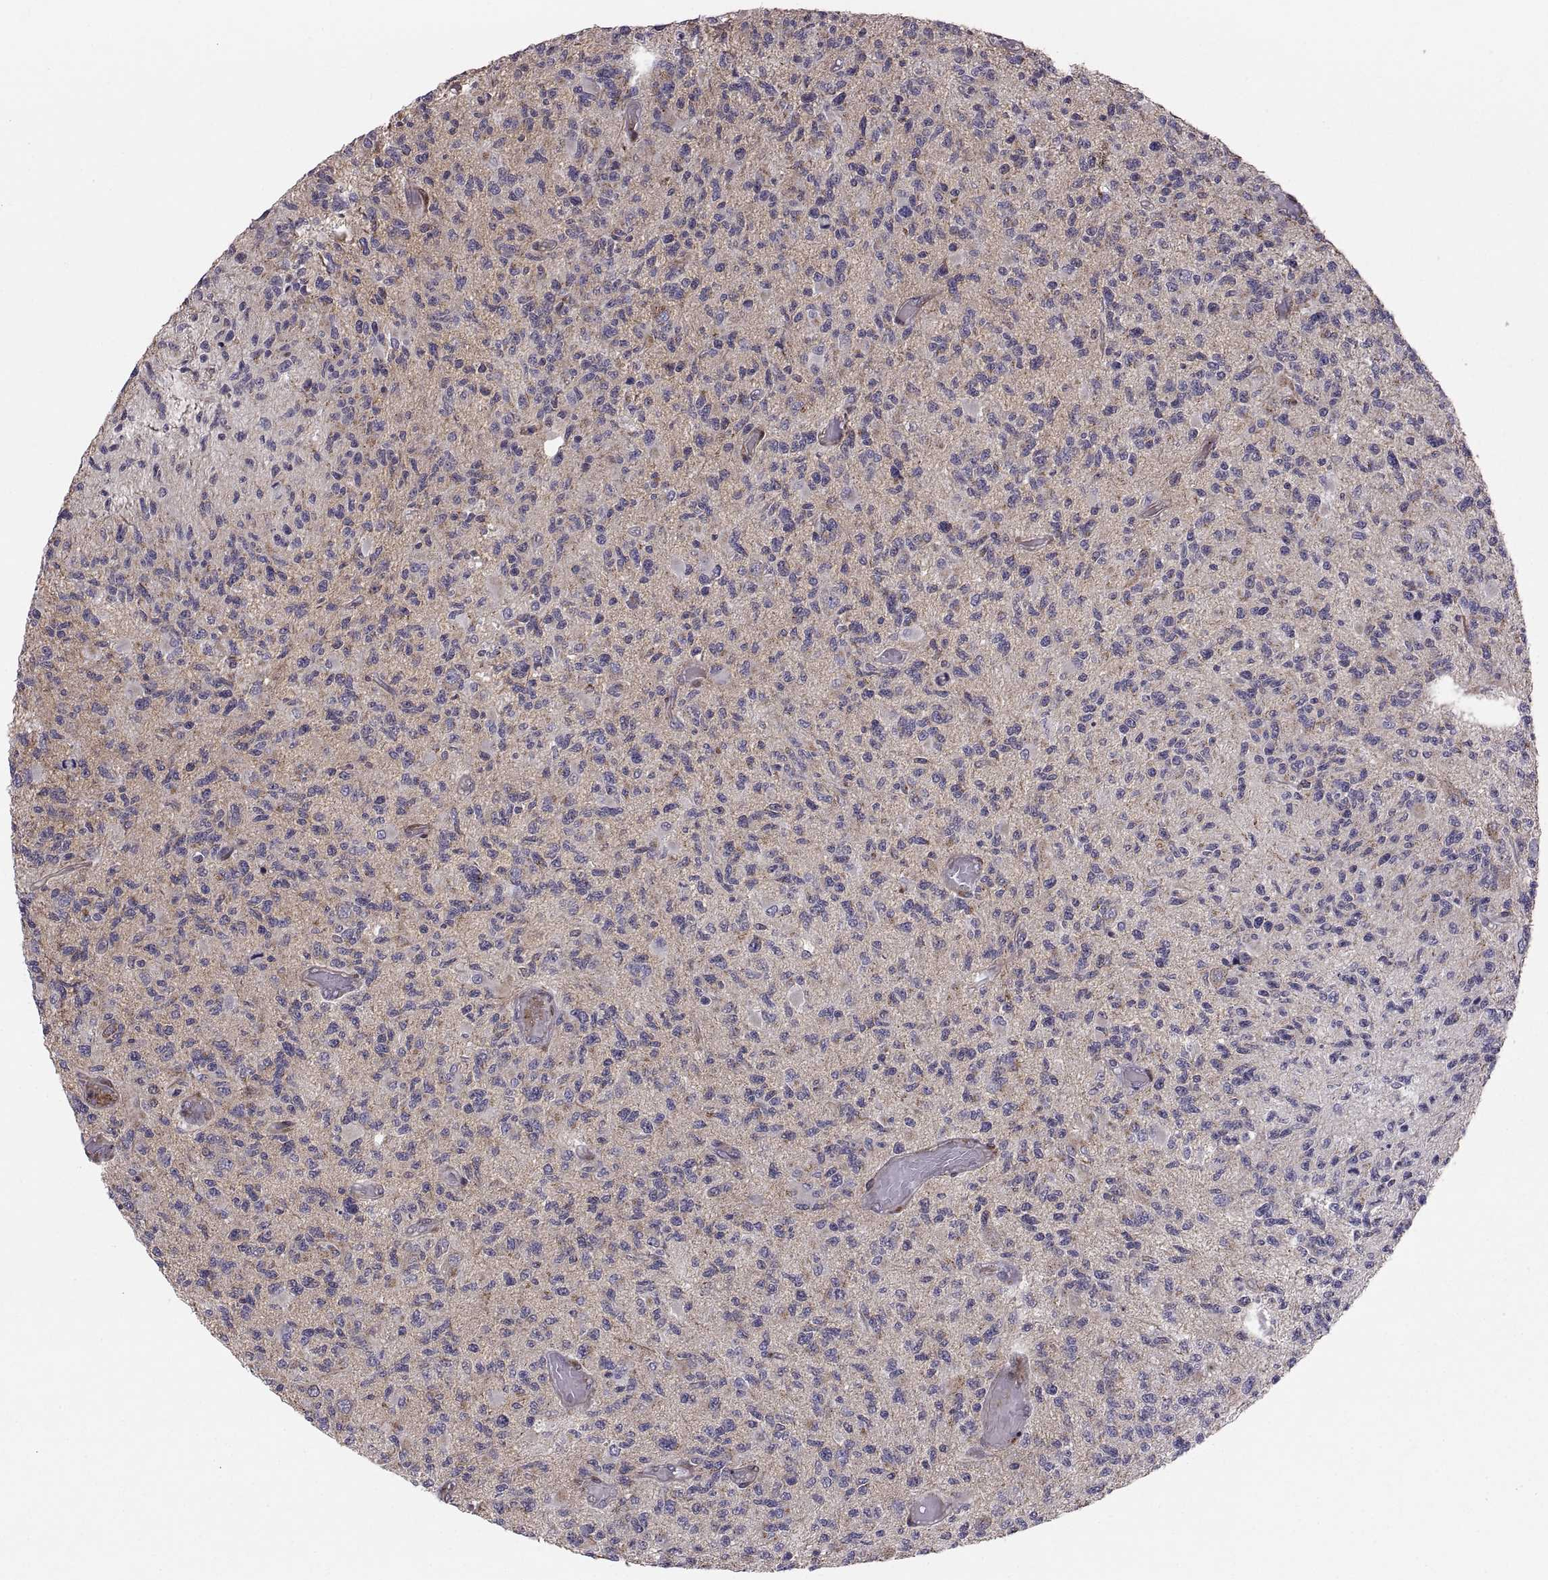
{"staining": {"intensity": "negative", "quantity": "none", "location": "none"}, "tissue": "glioma", "cell_type": "Tumor cells", "image_type": "cancer", "snomed": [{"axis": "morphology", "description": "Glioma, malignant, High grade"}, {"axis": "topography", "description": "Brain"}], "caption": "DAB immunohistochemical staining of human glioma demonstrates no significant positivity in tumor cells.", "gene": "TESC", "patient": {"sex": "female", "age": 63}}